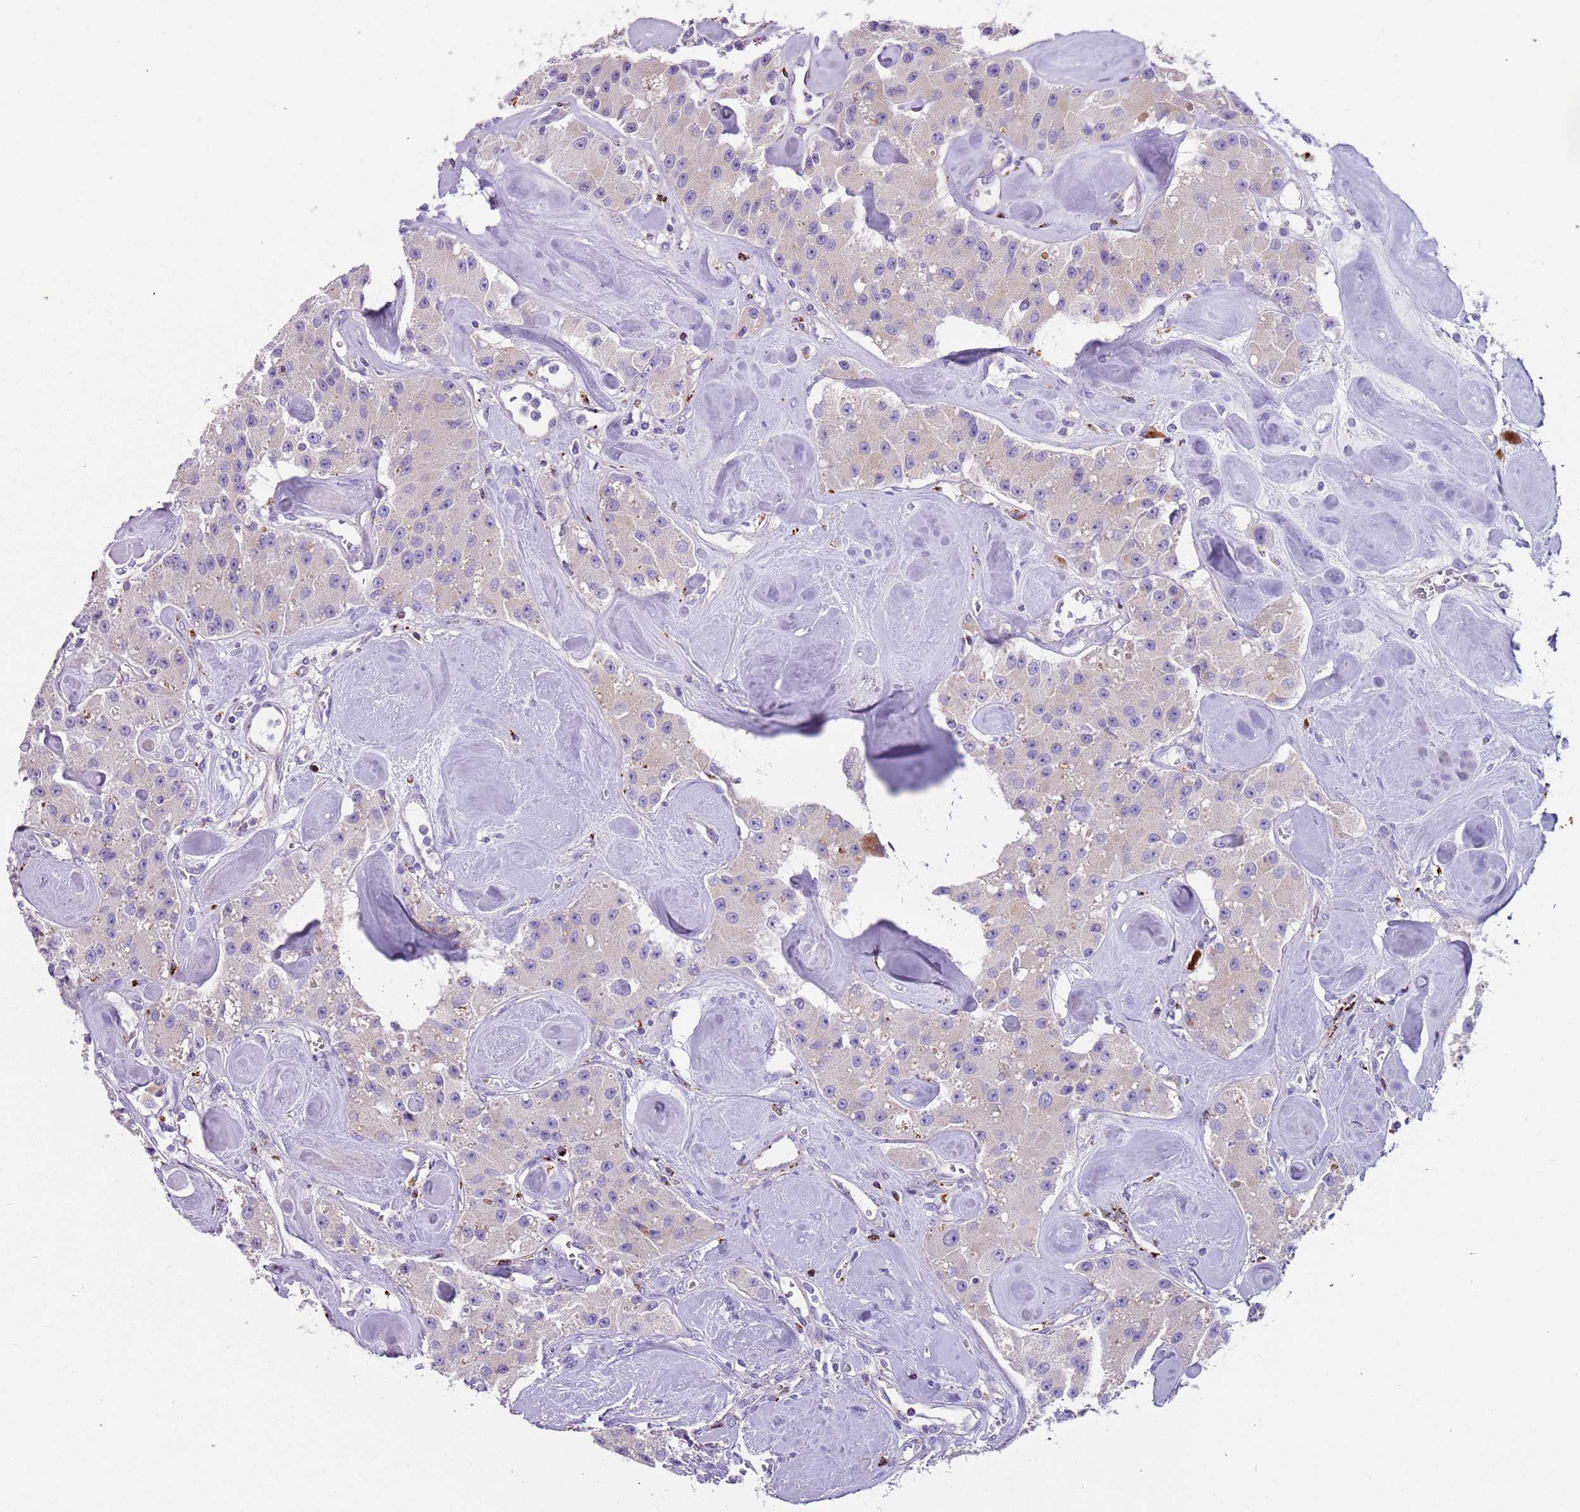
{"staining": {"intensity": "negative", "quantity": "none", "location": "none"}, "tissue": "carcinoid", "cell_type": "Tumor cells", "image_type": "cancer", "snomed": [{"axis": "morphology", "description": "Carcinoid, malignant, NOS"}, {"axis": "topography", "description": "Pancreas"}], "caption": "Tumor cells are negative for protein expression in human carcinoid. (DAB immunohistochemistry (IHC), high magnification).", "gene": "LRRN3", "patient": {"sex": "male", "age": 41}}